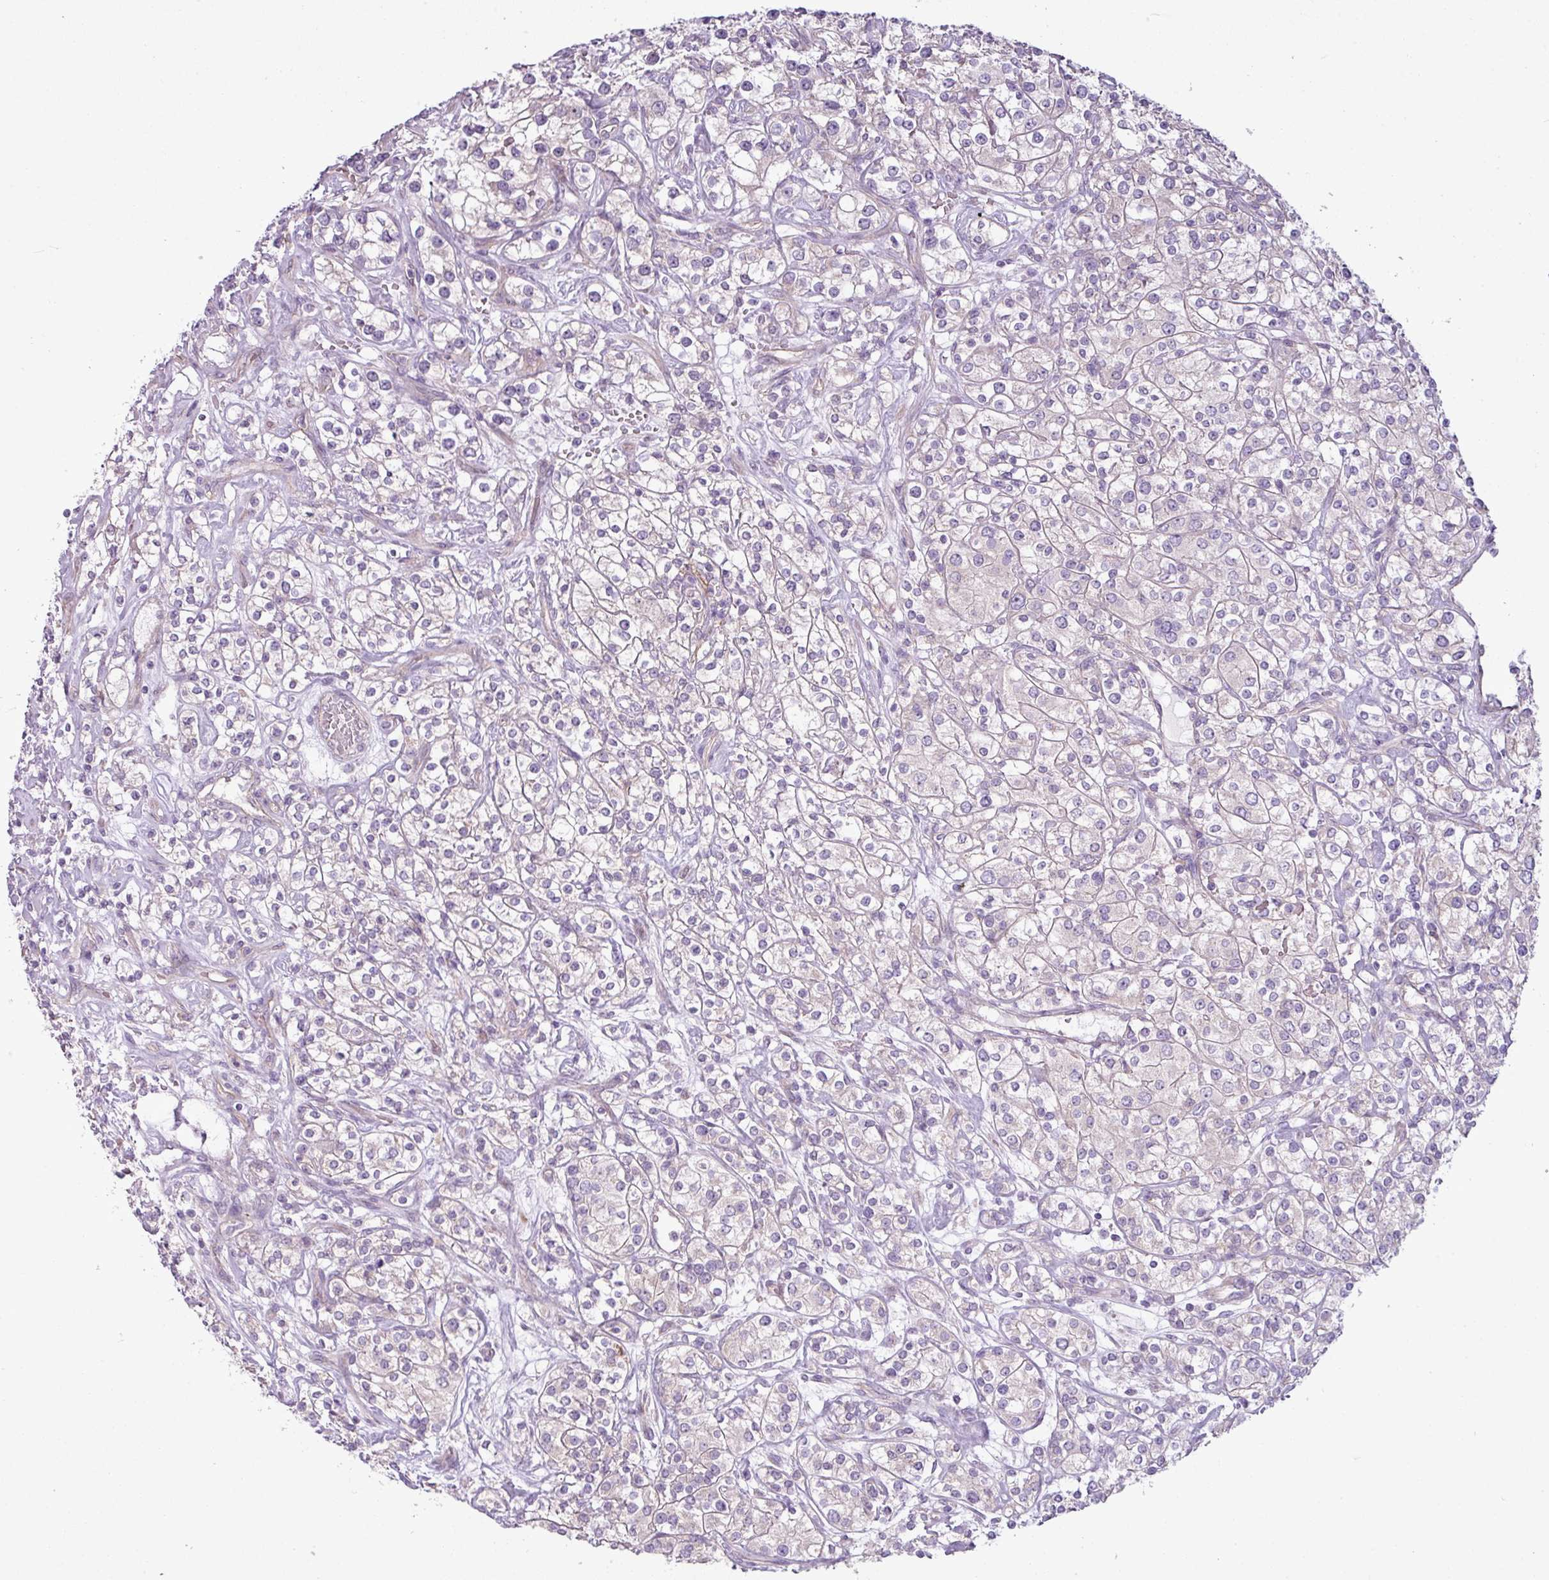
{"staining": {"intensity": "negative", "quantity": "none", "location": "none"}, "tissue": "renal cancer", "cell_type": "Tumor cells", "image_type": "cancer", "snomed": [{"axis": "morphology", "description": "Adenocarcinoma, NOS"}, {"axis": "topography", "description": "Kidney"}], "caption": "DAB (3,3'-diaminobenzidine) immunohistochemical staining of renal cancer (adenocarcinoma) reveals no significant expression in tumor cells. The staining is performed using DAB brown chromogen with nuclei counter-stained in using hematoxylin.", "gene": "CAMK2B", "patient": {"sex": "male", "age": 77}}